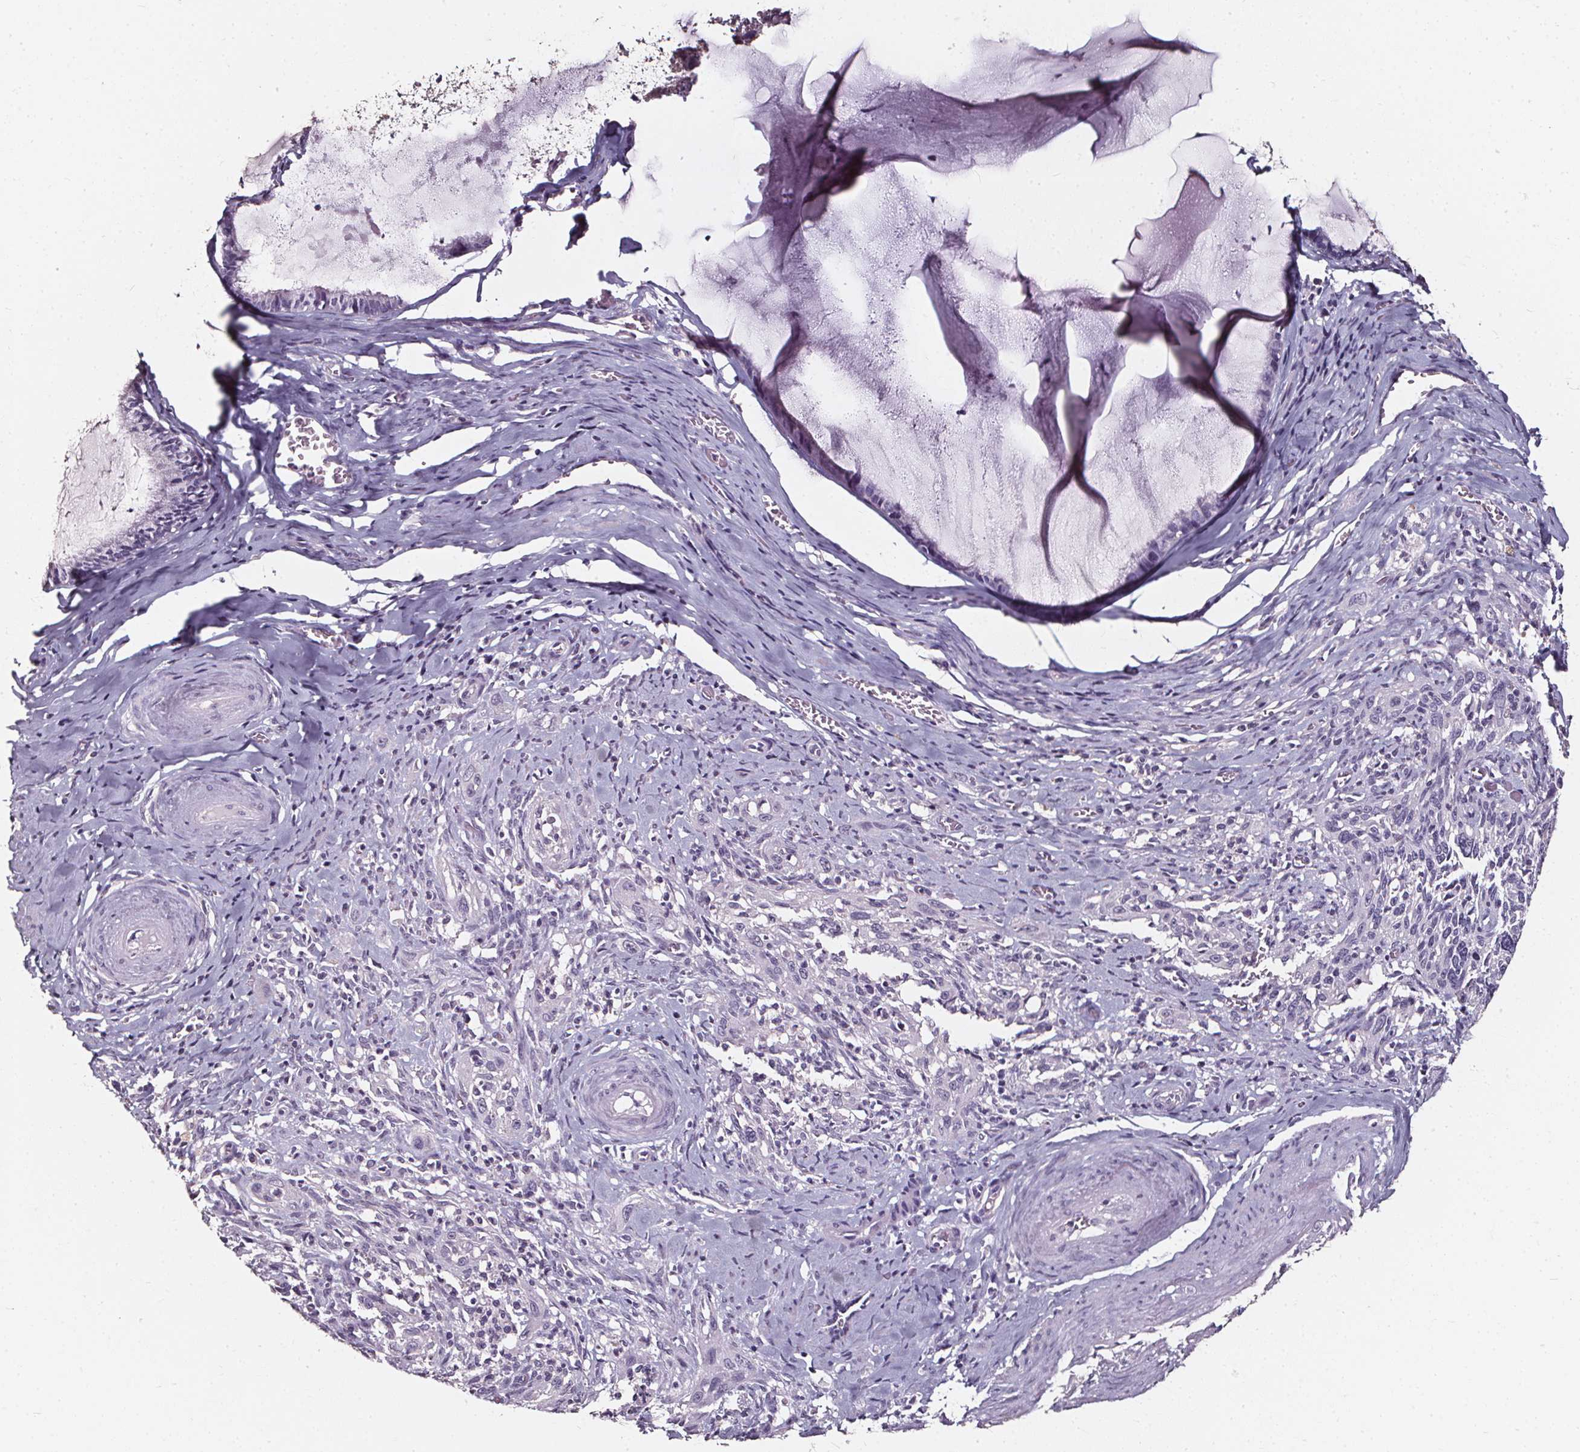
{"staining": {"intensity": "negative", "quantity": "none", "location": "none"}, "tissue": "cervical cancer", "cell_type": "Tumor cells", "image_type": "cancer", "snomed": [{"axis": "morphology", "description": "Squamous cell carcinoma, NOS"}, {"axis": "topography", "description": "Cervix"}], "caption": "This is an IHC micrograph of cervical cancer (squamous cell carcinoma). There is no positivity in tumor cells.", "gene": "DEFA5", "patient": {"sex": "female", "age": 51}}